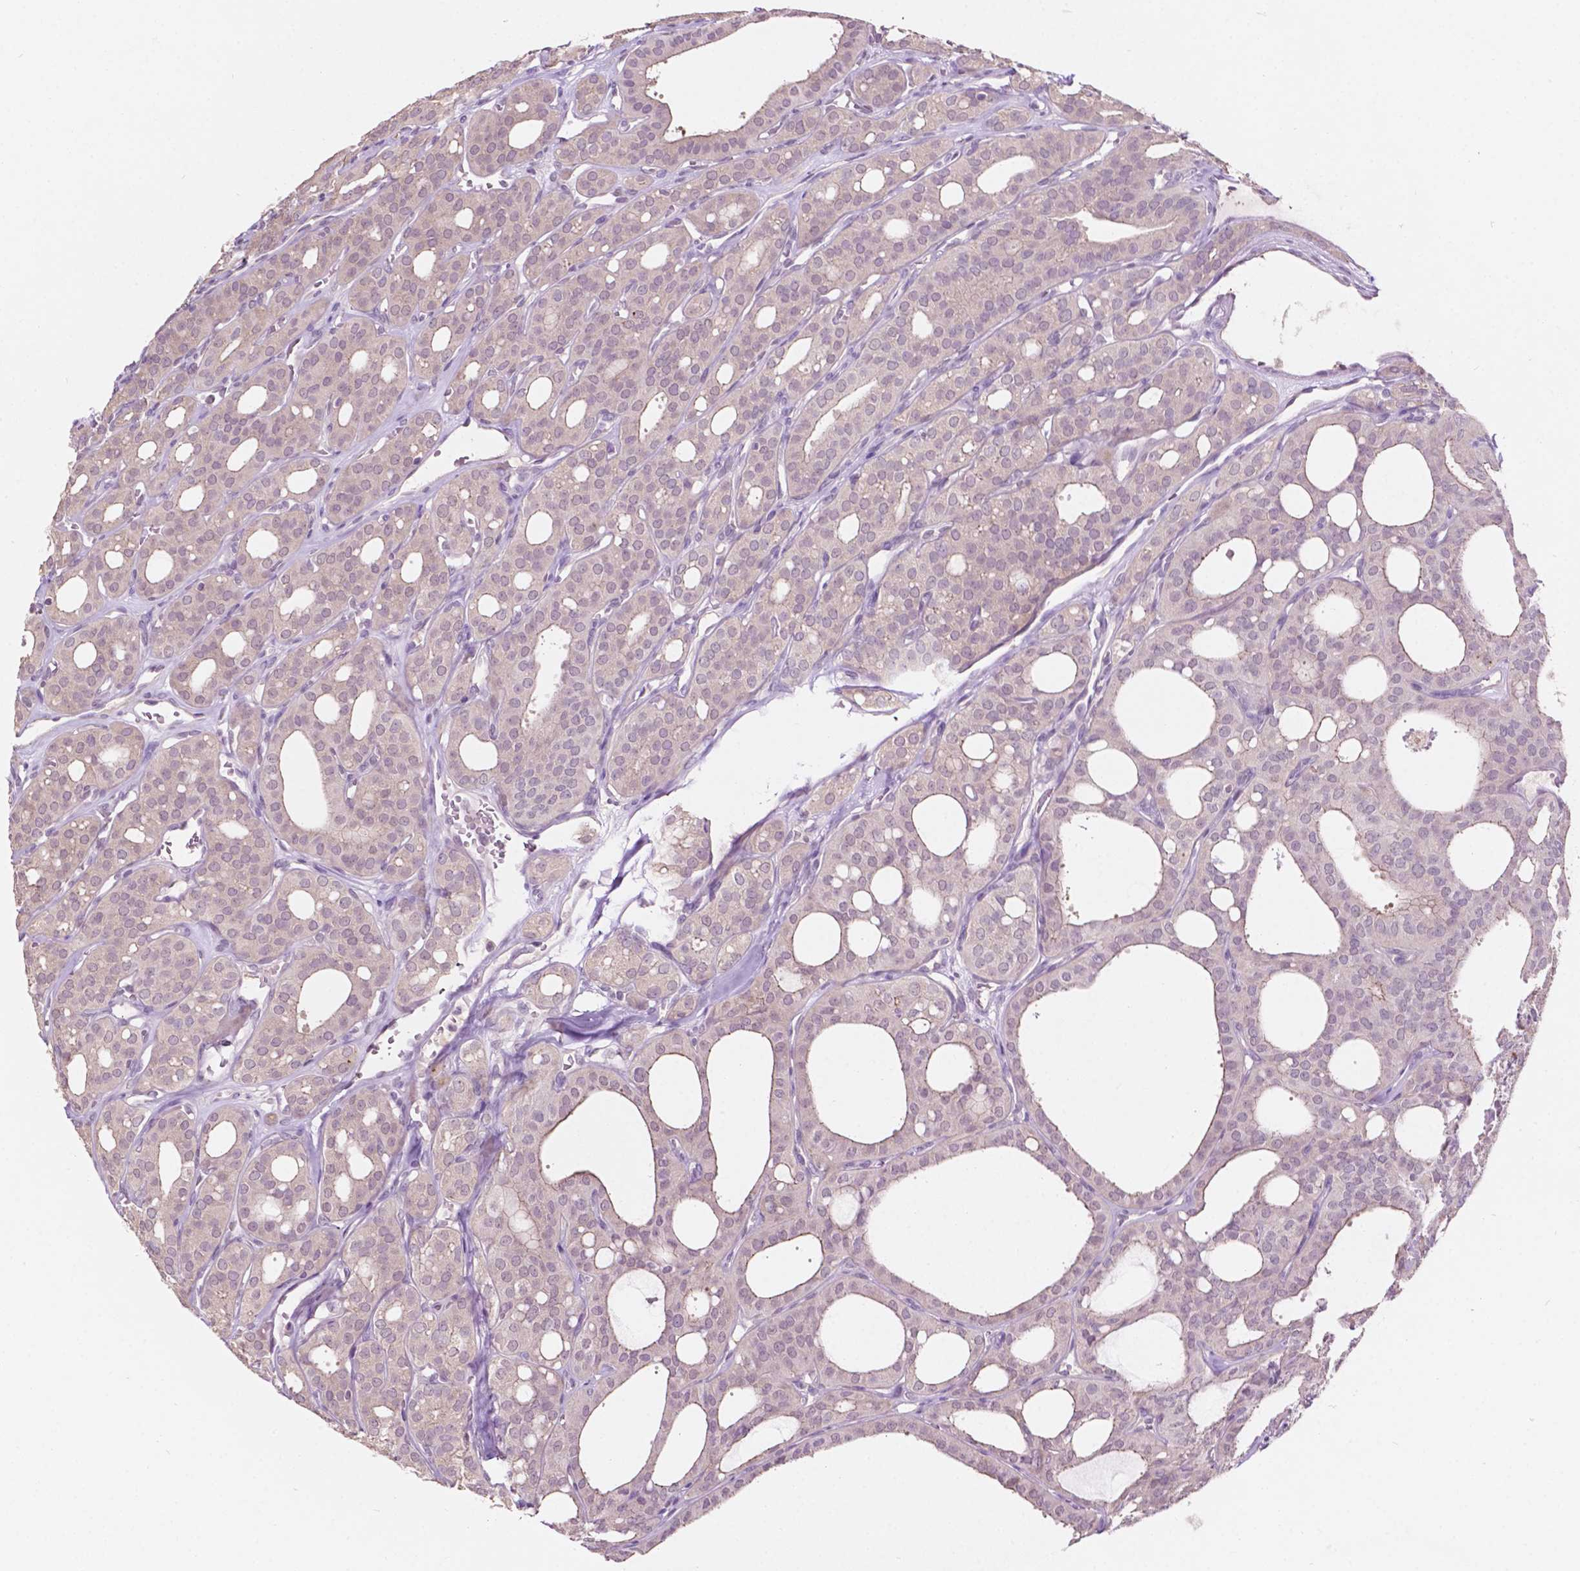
{"staining": {"intensity": "negative", "quantity": "none", "location": "none"}, "tissue": "thyroid cancer", "cell_type": "Tumor cells", "image_type": "cancer", "snomed": [{"axis": "morphology", "description": "Follicular adenoma carcinoma, NOS"}, {"axis": "topography", "description": "Thyroid gland"}], "caption": "Thyroid follicular adenoma carcinoma was stained to show a protein in brown. There is no significant expression in tumor cells. (Stains: DAB immunohistochemistry (IHC) with hematoxylin counter stain, Microscopy: brightfield microscopy at high magnification).", "gene": "TM6SF2", "patient": {"sex": "male", "age": 75}}